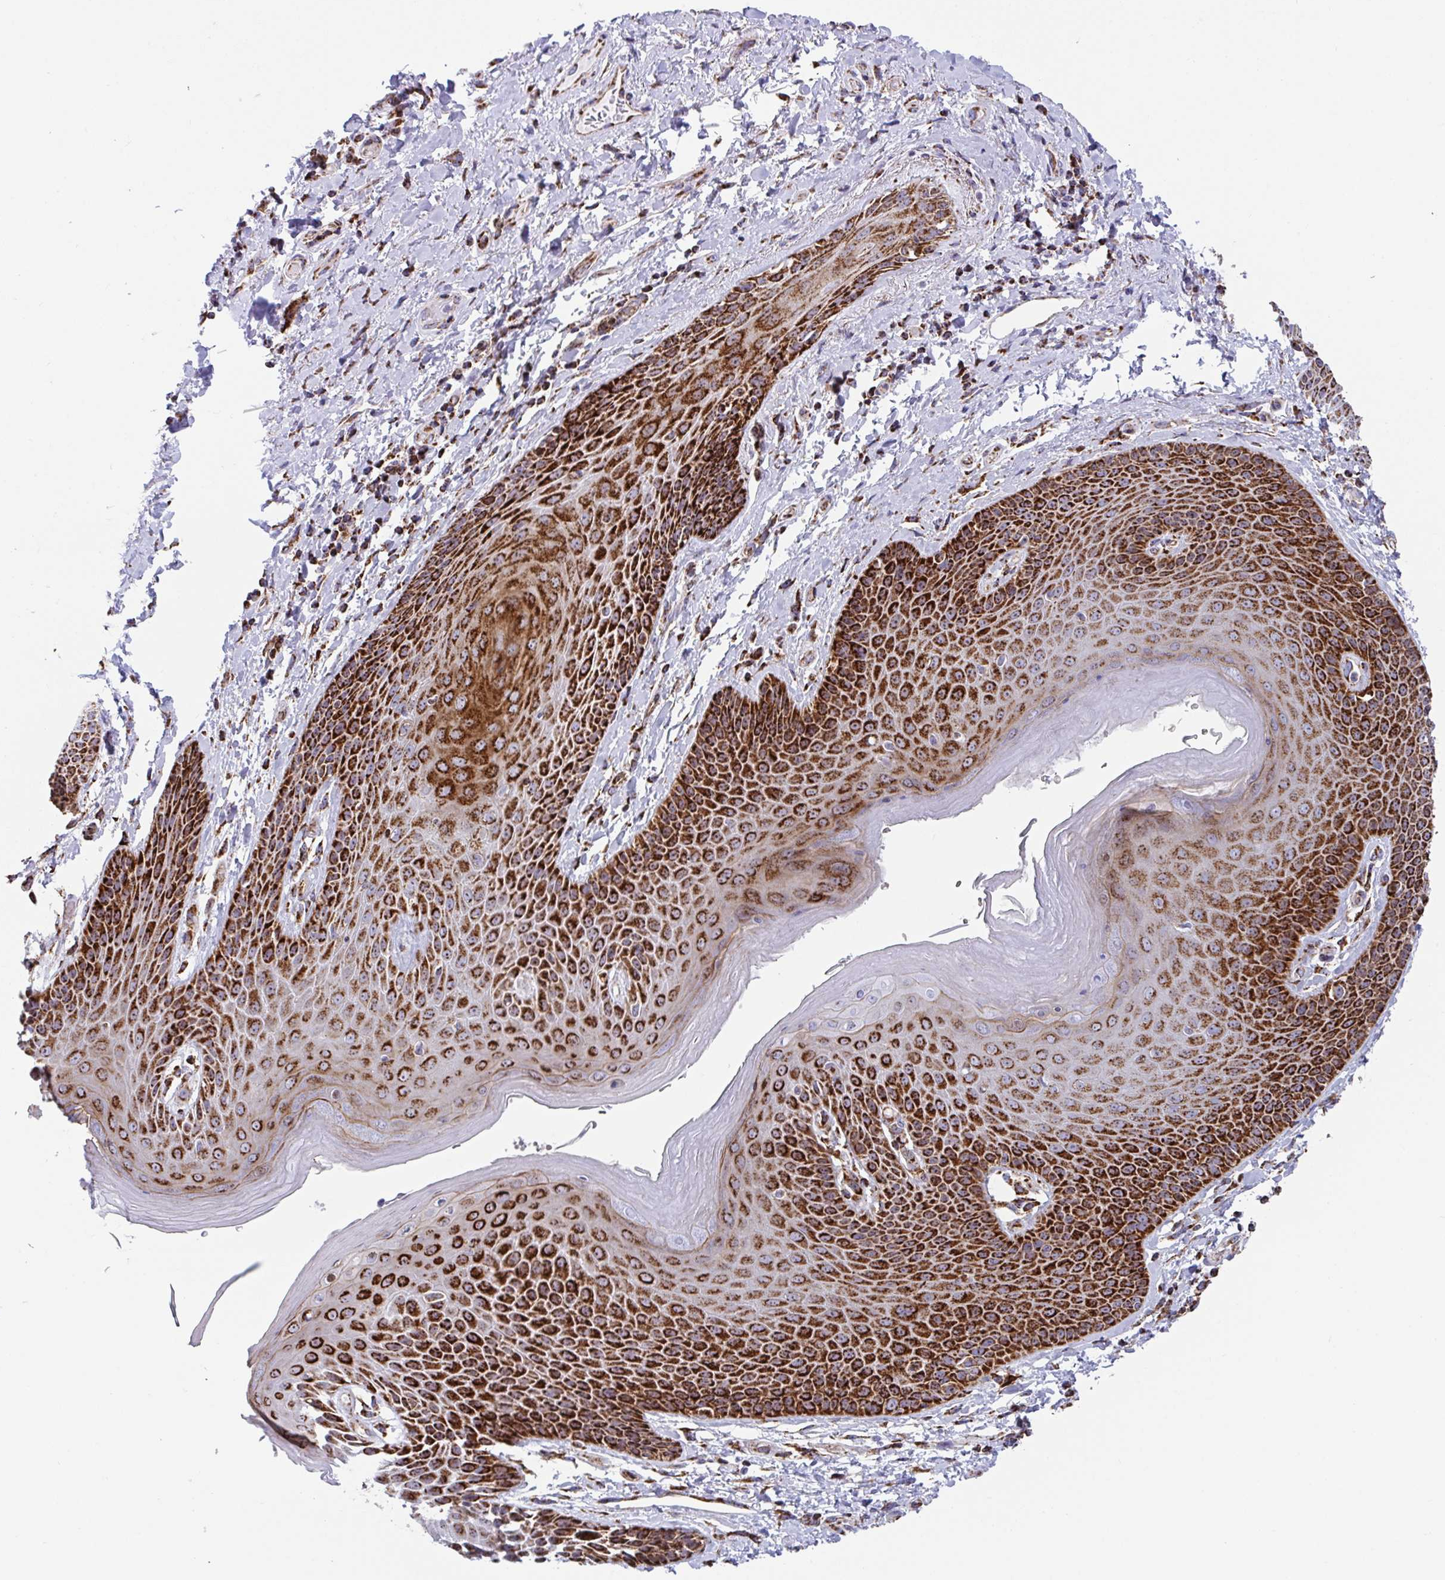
{"staining": {"intensity": "strong", "quantity": ">75%", "location": "cytoplasmic/membranous"}, "tissue": "skin", "cell_type": "Epidermal cells", "image_type": "normal", "snomed": [{"axis": "morphology", "description": "Normal tissue, NOS"}, {"axis": "topography", "description": "Anal"}, {"axis": "topography", "description": "Peripheral nerve tissue"}], "caption": "This micrograph exhibits normal skin stained with immunohistochemistry (IHC) to label a protein in brown. The cytoplasmic/membranous of epidermal cells show strong positivity for the protein. Nuclei are counter-stained blue.", "gene": "ATP5MJ", "patient": {"sex": "male", "age": 51}}